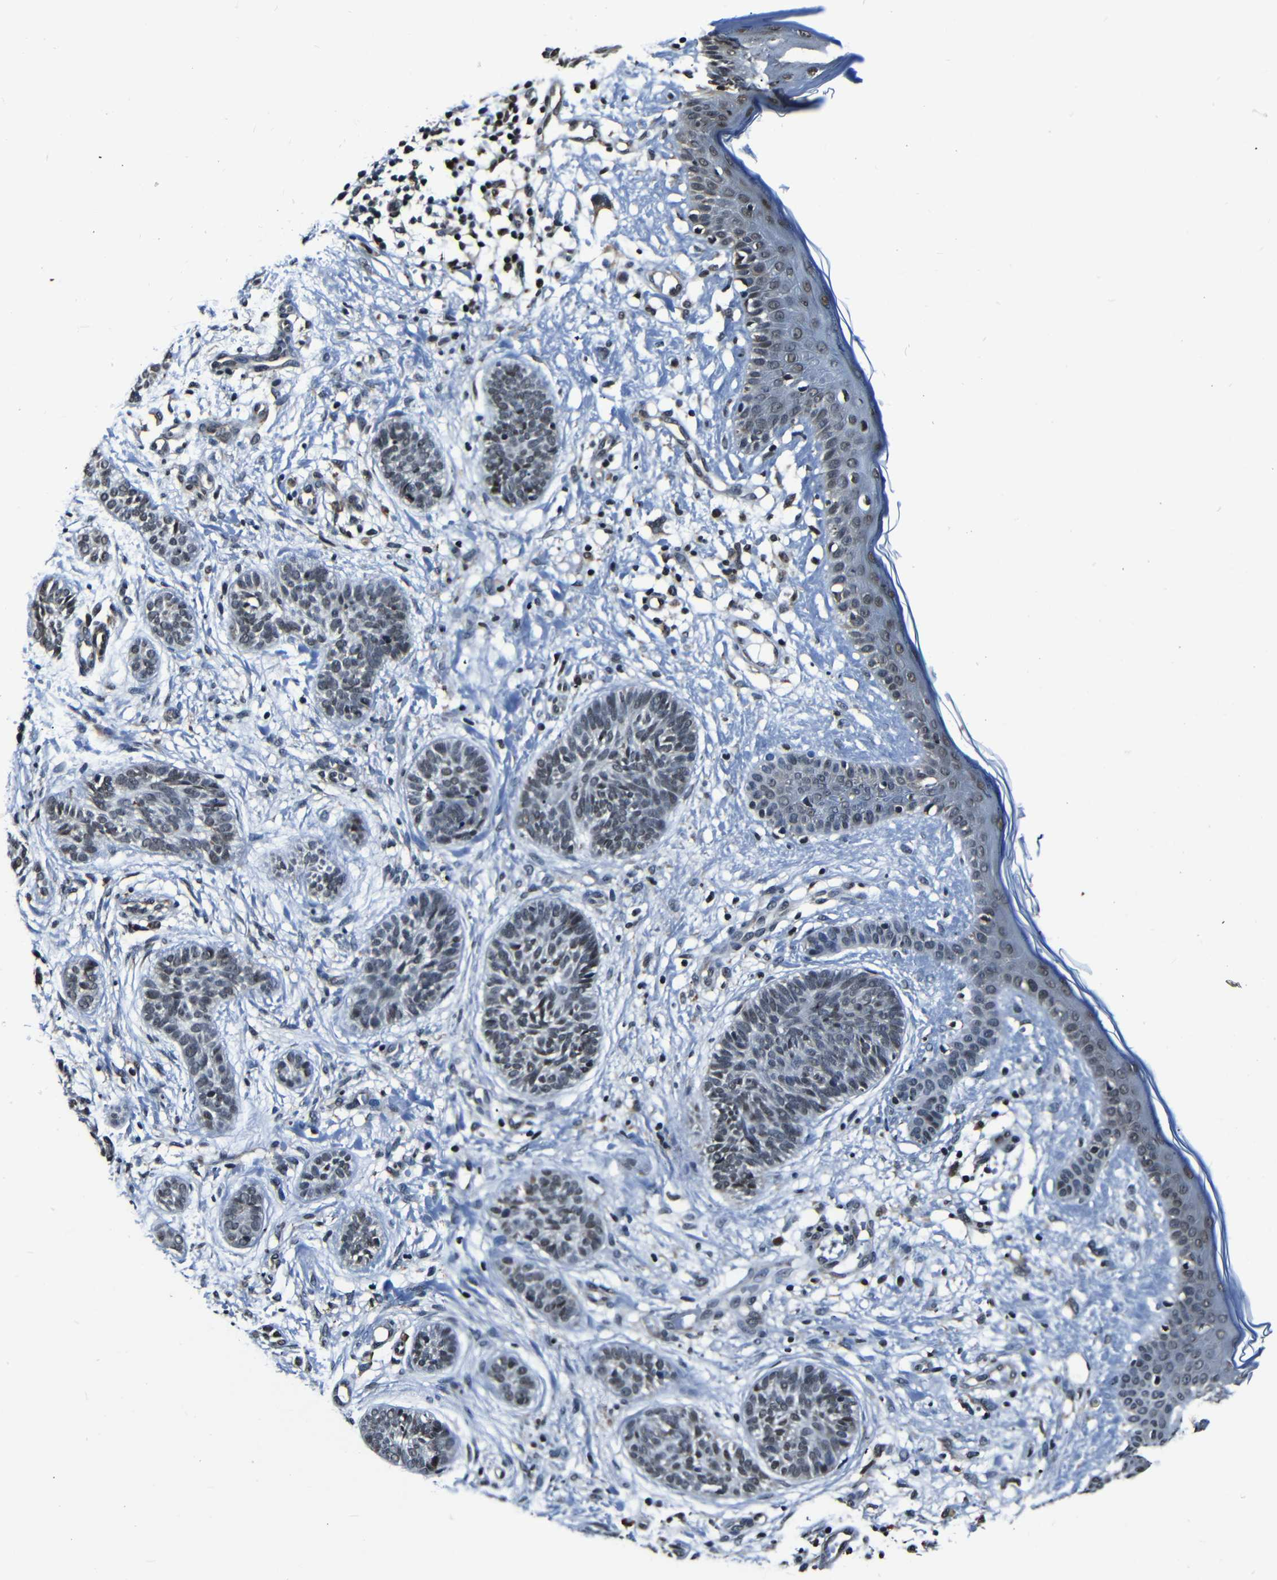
{"staining": {"intensity": "weak", "quantity": "<25%", "location": "nuclear"}, "tissue": "skin cancer", "cell_type": "Tumor cells", "image_type": "cancer", "snomed": [{"axis": "morphology", "description": "Normal tissue, NOS"}, {"axis": "morphology", "description": "Basal cell carcinoma"}, {"axis": "topography", "description": "Skin"}], "caption": "This micrograph is of skin cancer stained with immunohistochemistry to label a protein in brown with the nuclei are counter-stained blue. There is no expression in tumor cells. (DAB (3,3'-diaminobenzidine) IHC with hematoxylin counter stain).", "gene": "NCBP3", "patient": {"sex": "male", "age": 63}}